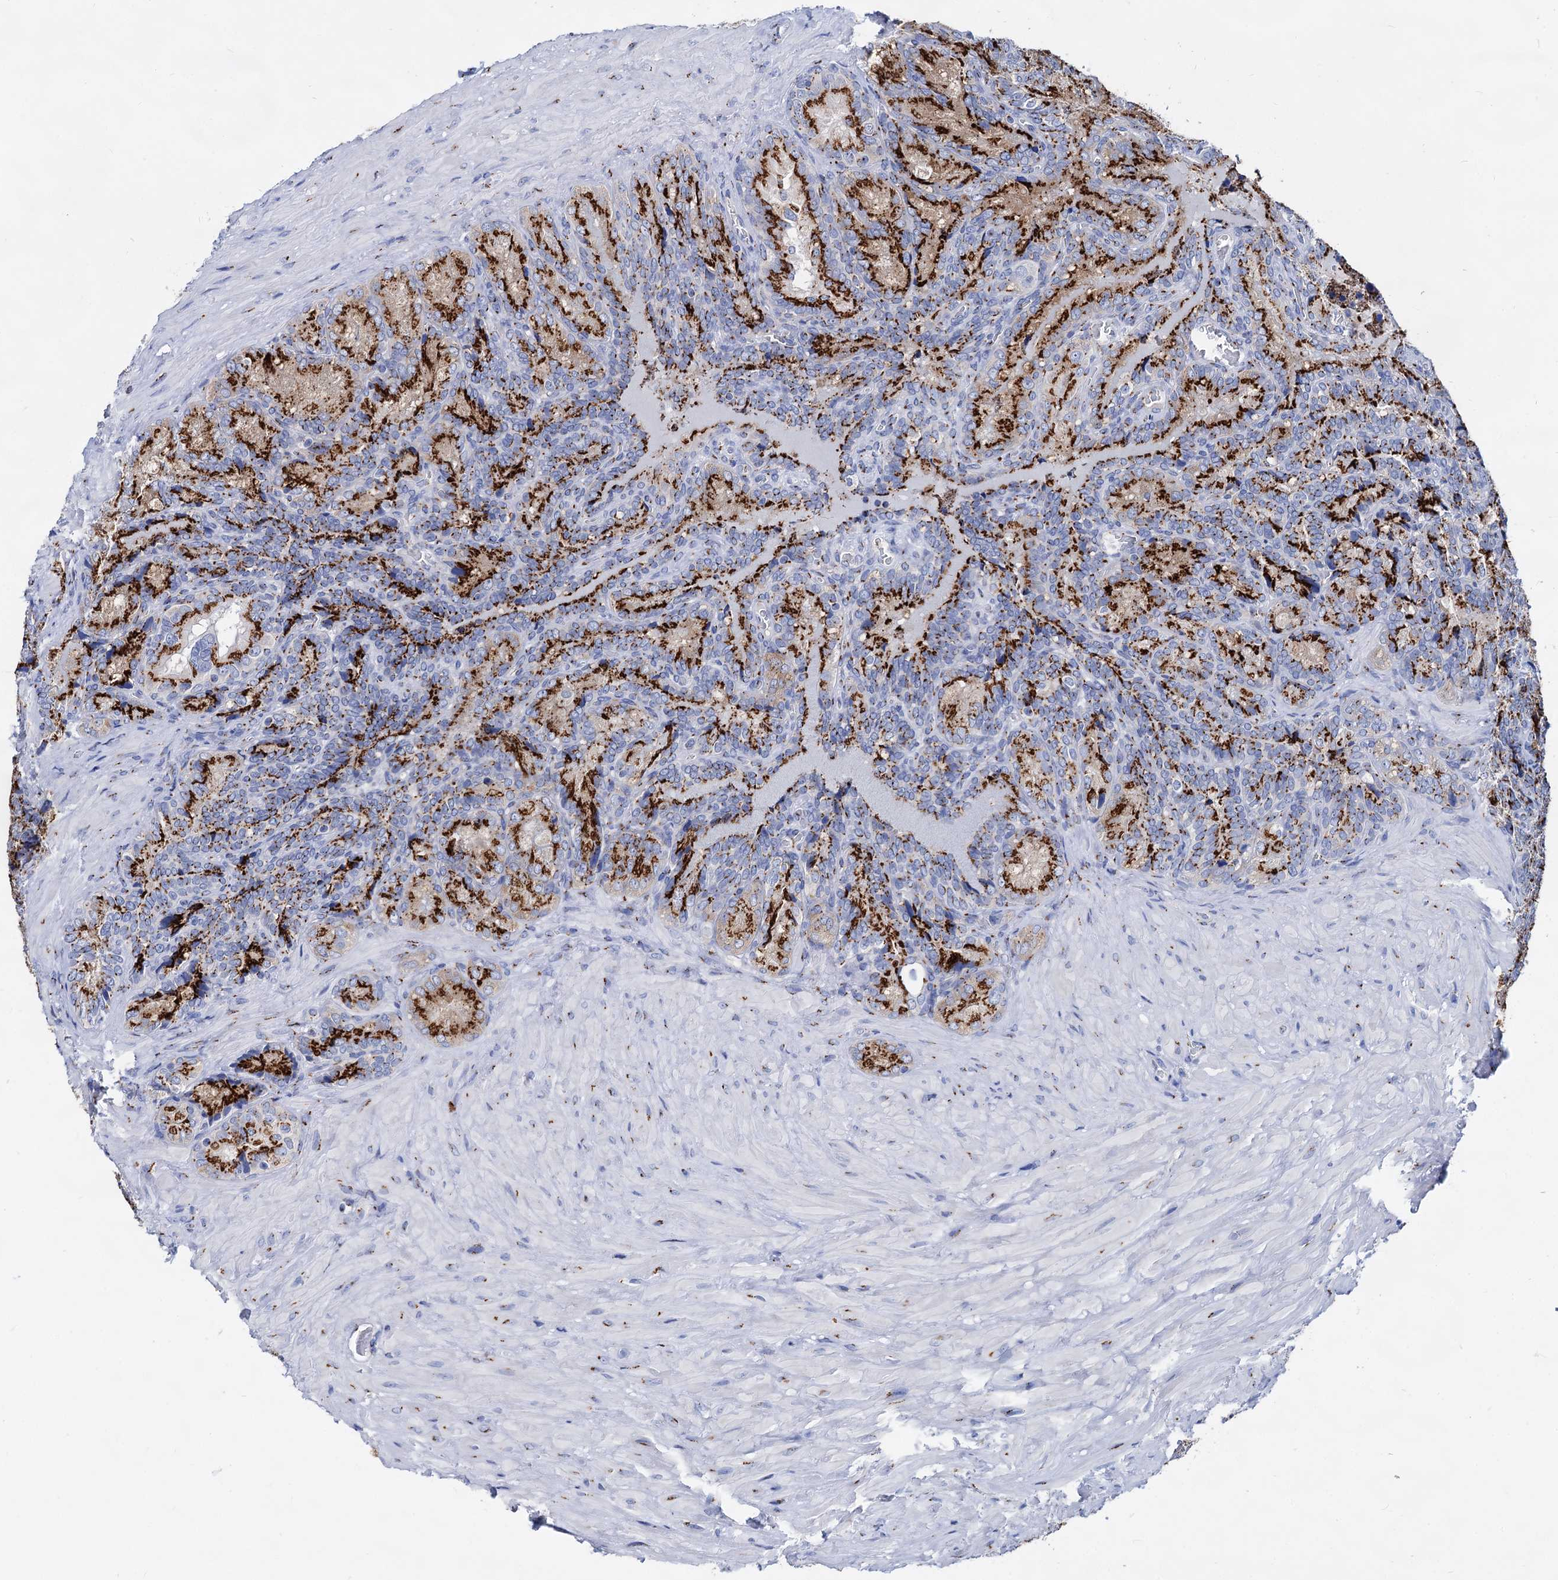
{"staining": {"intensity": "strong", "quantity": "25%-75%", "location": "cytoplasmic/membranous"}, "tissue": "seminal vesicle", "cell_type": "Glandular cells", "image_type": "normal", "snomed": [{"axis": "morphology", "description": "Normal tissue, NOS"}, {"axis": "topography", "description": "Seminal veicle"}], "caption": "Immunohistochemistry (IHC) photomicrograph of unremarkable human seminal vesicle stained for a protein (brown), which reveals high levels of strong cytoplasmic/membranous expression in about 25%-75% of glandular cells.", "gene": "TM9SF3", "patient": {"sex": "male", "age": 62}}